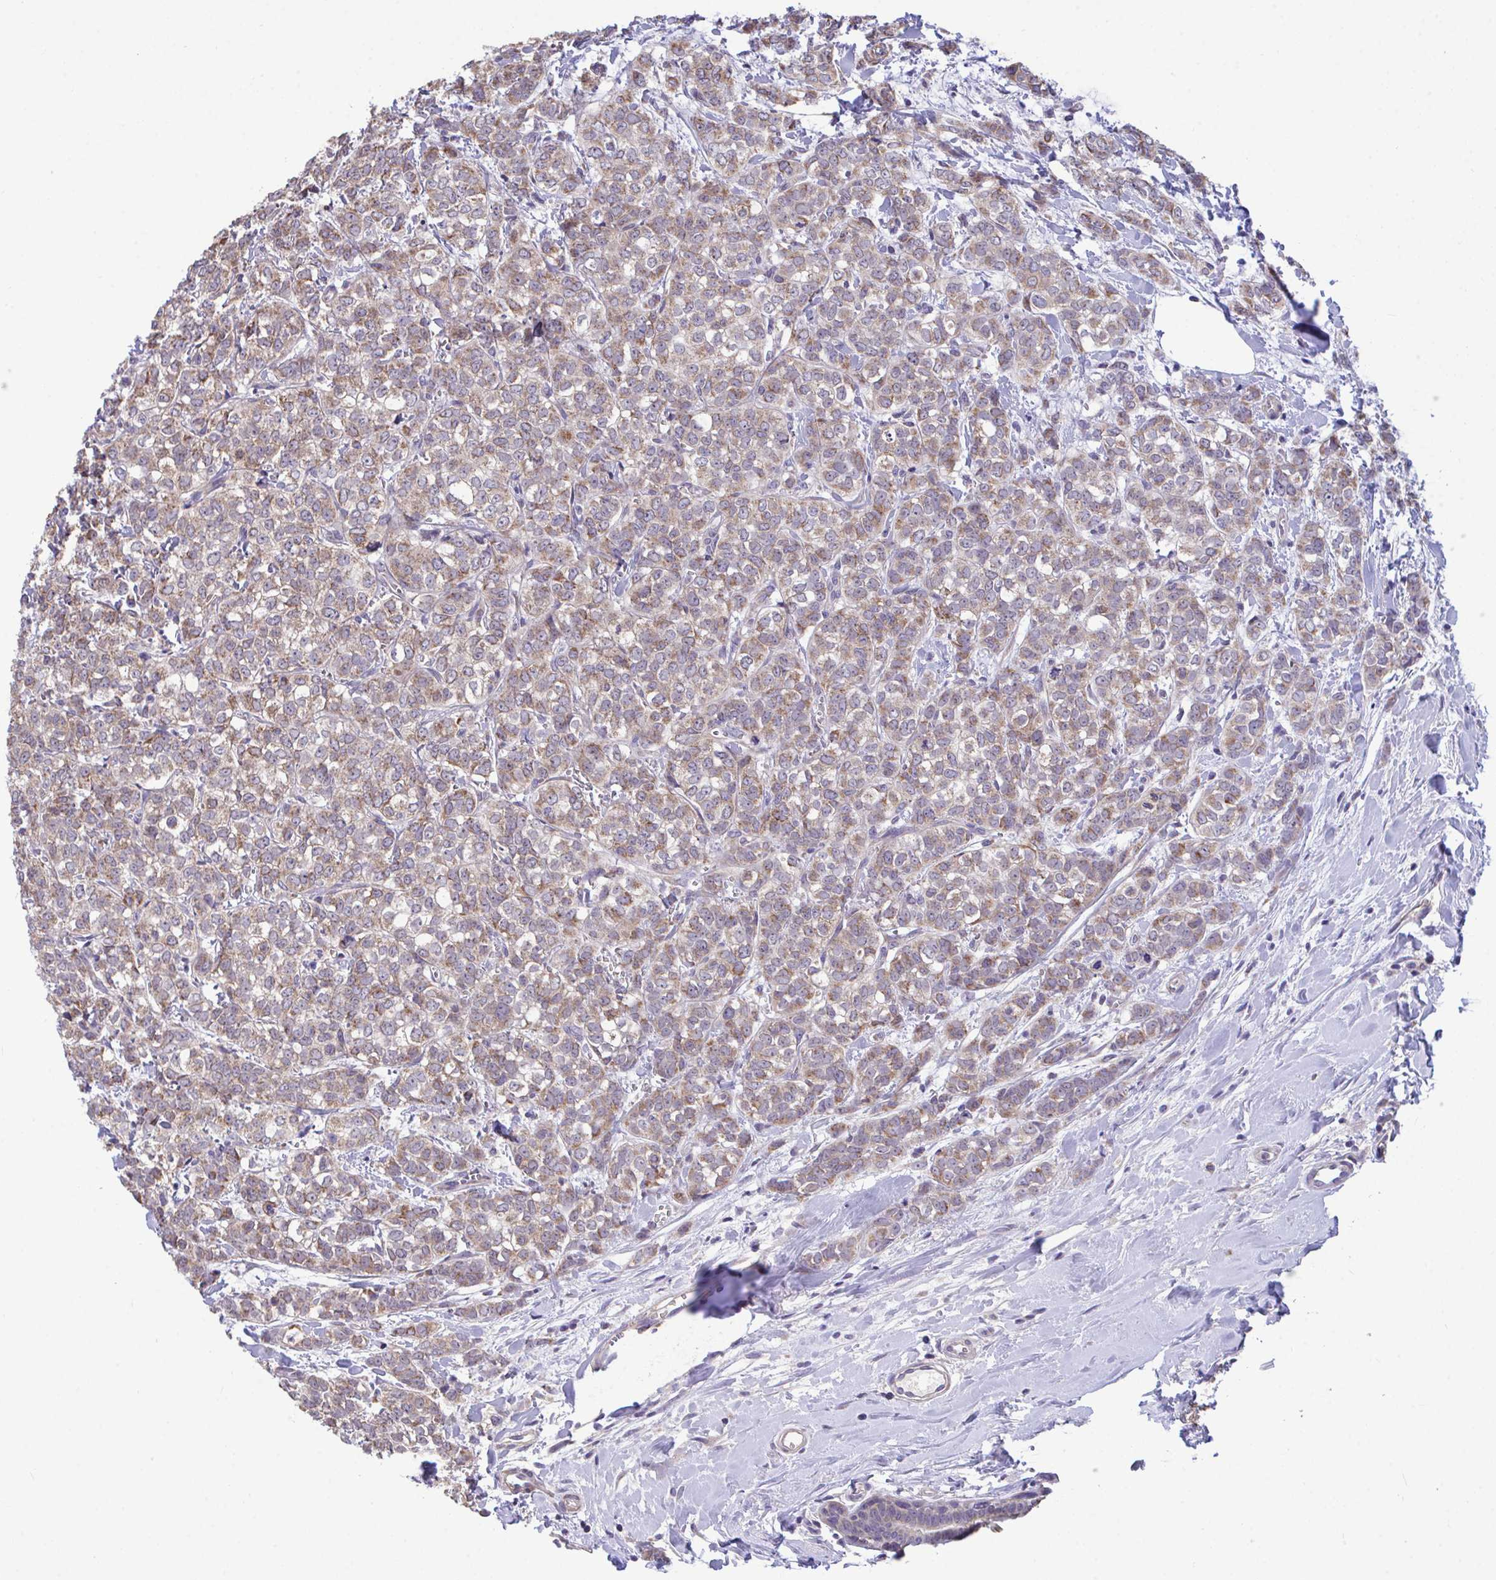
{"staining": {"intensity": "moderate", "quantity": ">75%", "location": "cytoplasmic/membranous"}, "tissue": "breast cancer", "cell_type": "Tumor cells", "image_type": "cancer", "snomed": [{"axis": "morphology", "description": "Duct carcinoma"}, {"axis": "topography", "description": "Breast"}], "caption": "Protein expression analysis of breast cancer shows moderate cytoplasmic/membranous staining in approximately >75% of tumor cells. (DAB (3,3'-diaminobenzidine) = brown stain, brightfield microscopy at high magnification).", "gene": "SARS2", "patient": {"sex": "female", "age": 61}}